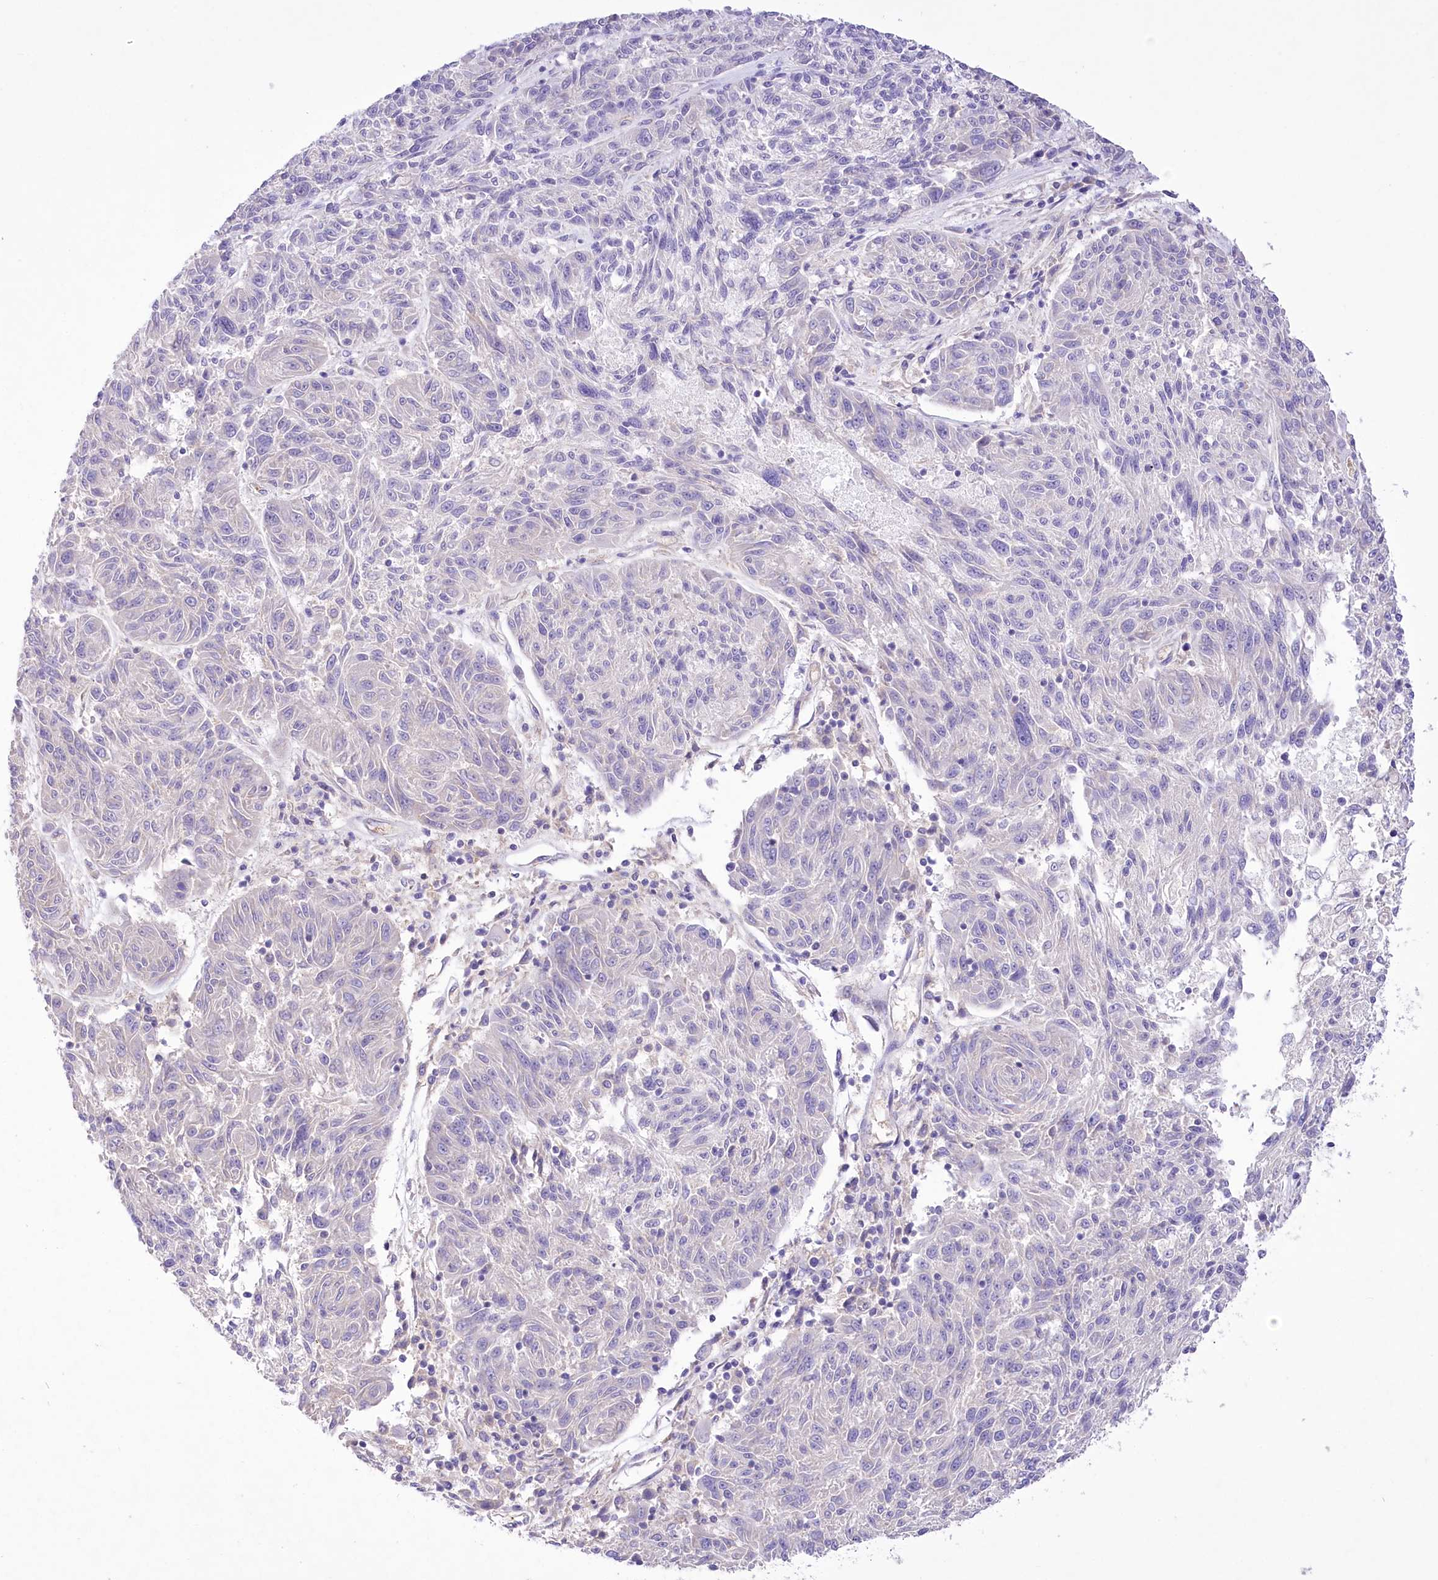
{"staining": {"intensity": "negative", "quantity": "none", "location": "none"}, "tissue": "melanoma", "cell_type": "Tumor cells", "image_type": "cancer", "snomed": [{"axis": "morphology", "description": "Malignant melanoma, NOS"}, {"axis": "topography", "description": "Skin"}], "caption": "Immunohistochemistry micrograph of melanoma stained for a protein (brown), which demonstrates no expression in tumor cells.", "gene": "PRSS53", "patient": {"sex": "male", "age": 53}}